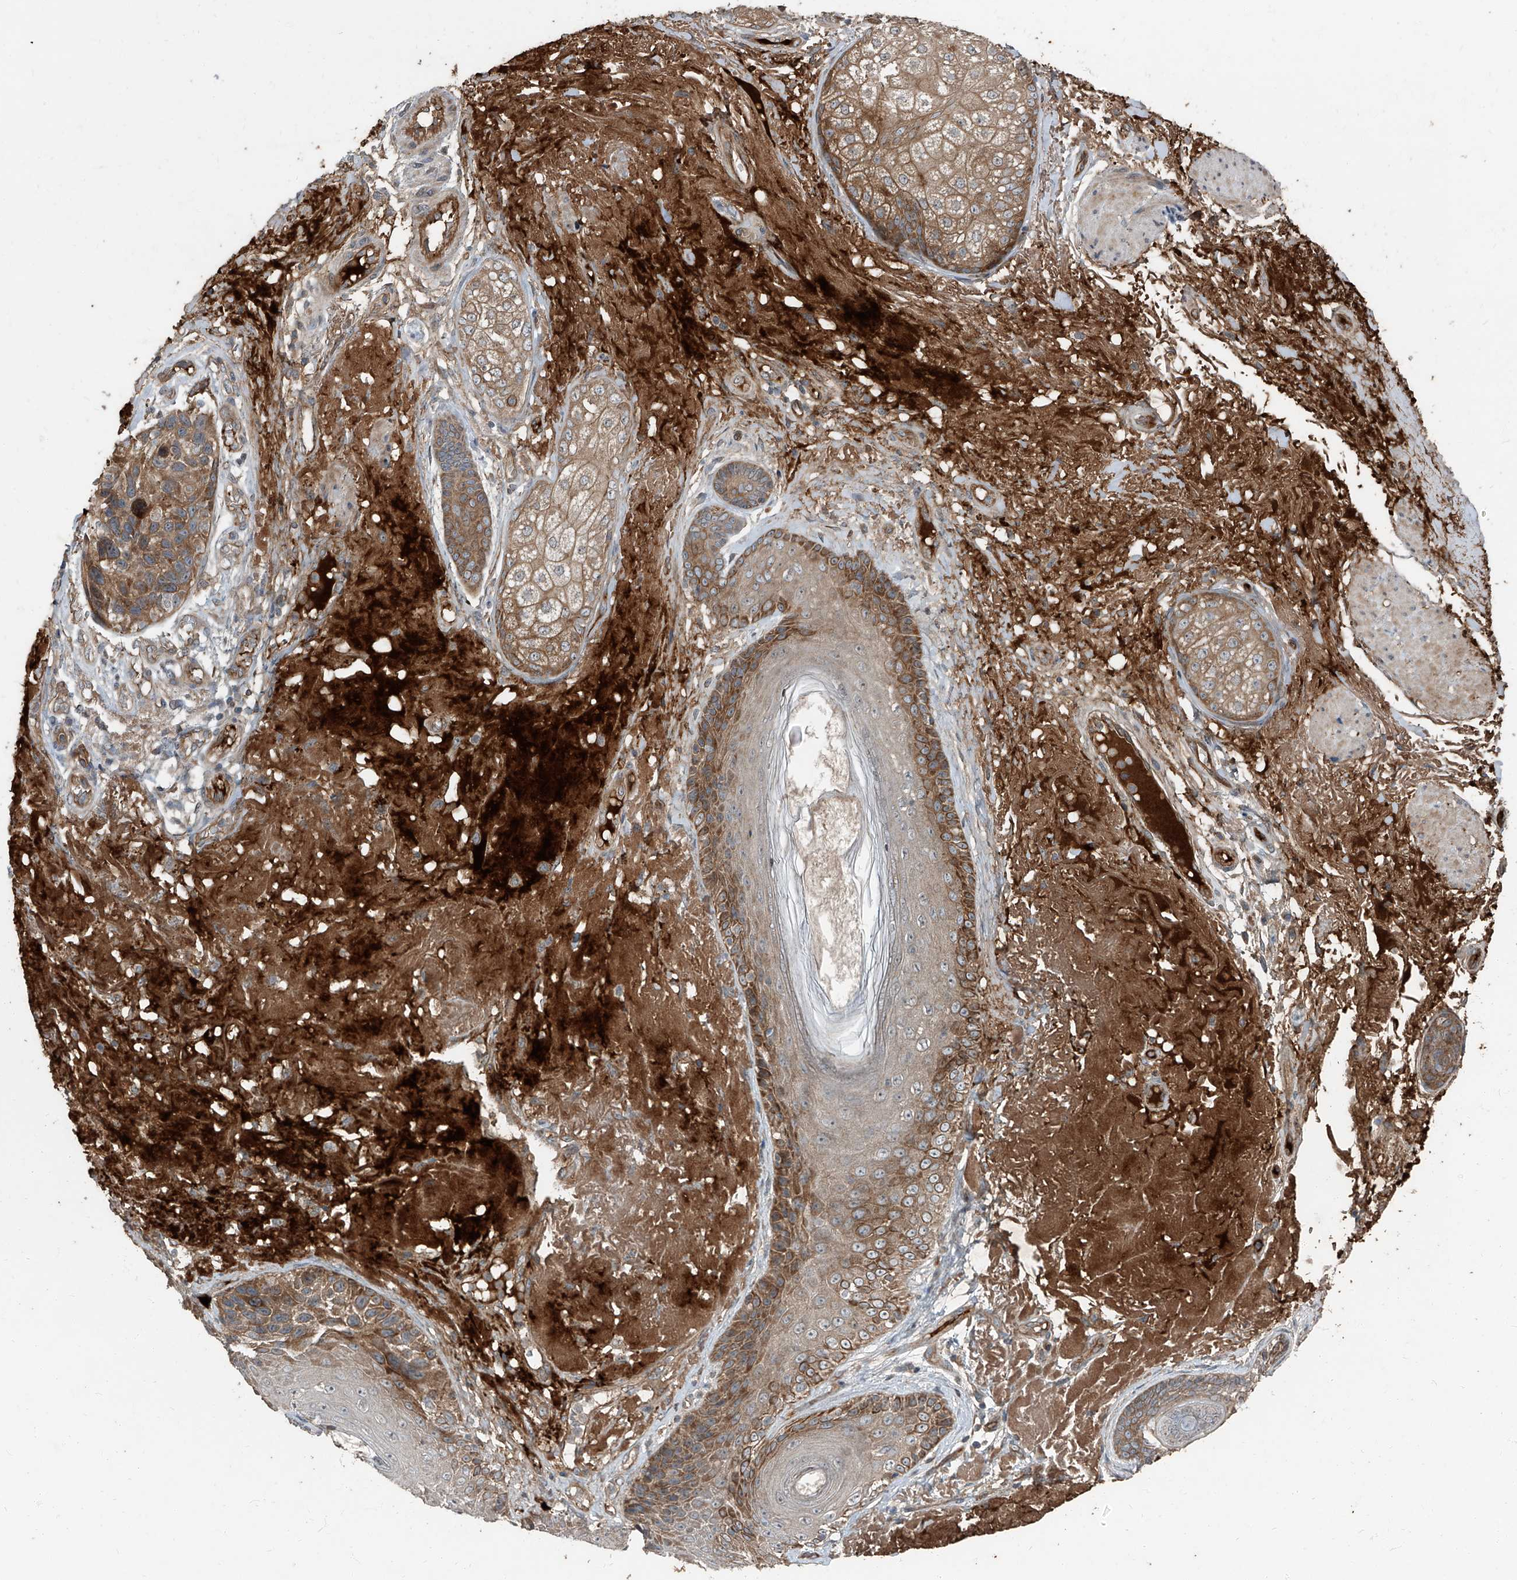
{"staining": {"intensity": "moderate", "quantity": ">75%", "location": "cytoplasmic/membranous"}, "tissue": "skin cancer", "cell_type": "Tumor cells", "image_type": "cancer", "snomed": [{"axis": "morphology", "description": "Squamous cell carcinoma, NOS"}, {"axis": "topography", "description": "Skin"}], "caption": "IHC staining of skin cancer (squamous cell carcinoma), which demonstrates medium levels of moderate cytoplasmic/membranous positivity in approximately >75% of tumor cells indicating moderate cytoplasmic/membranous protein expression. The staining was performed using DAB (brown) for protein detection and nuclei were counterstained in hematoxylin (blue).", "gene": "CCN1", "patient": {"sex": "female", "age": 88}}